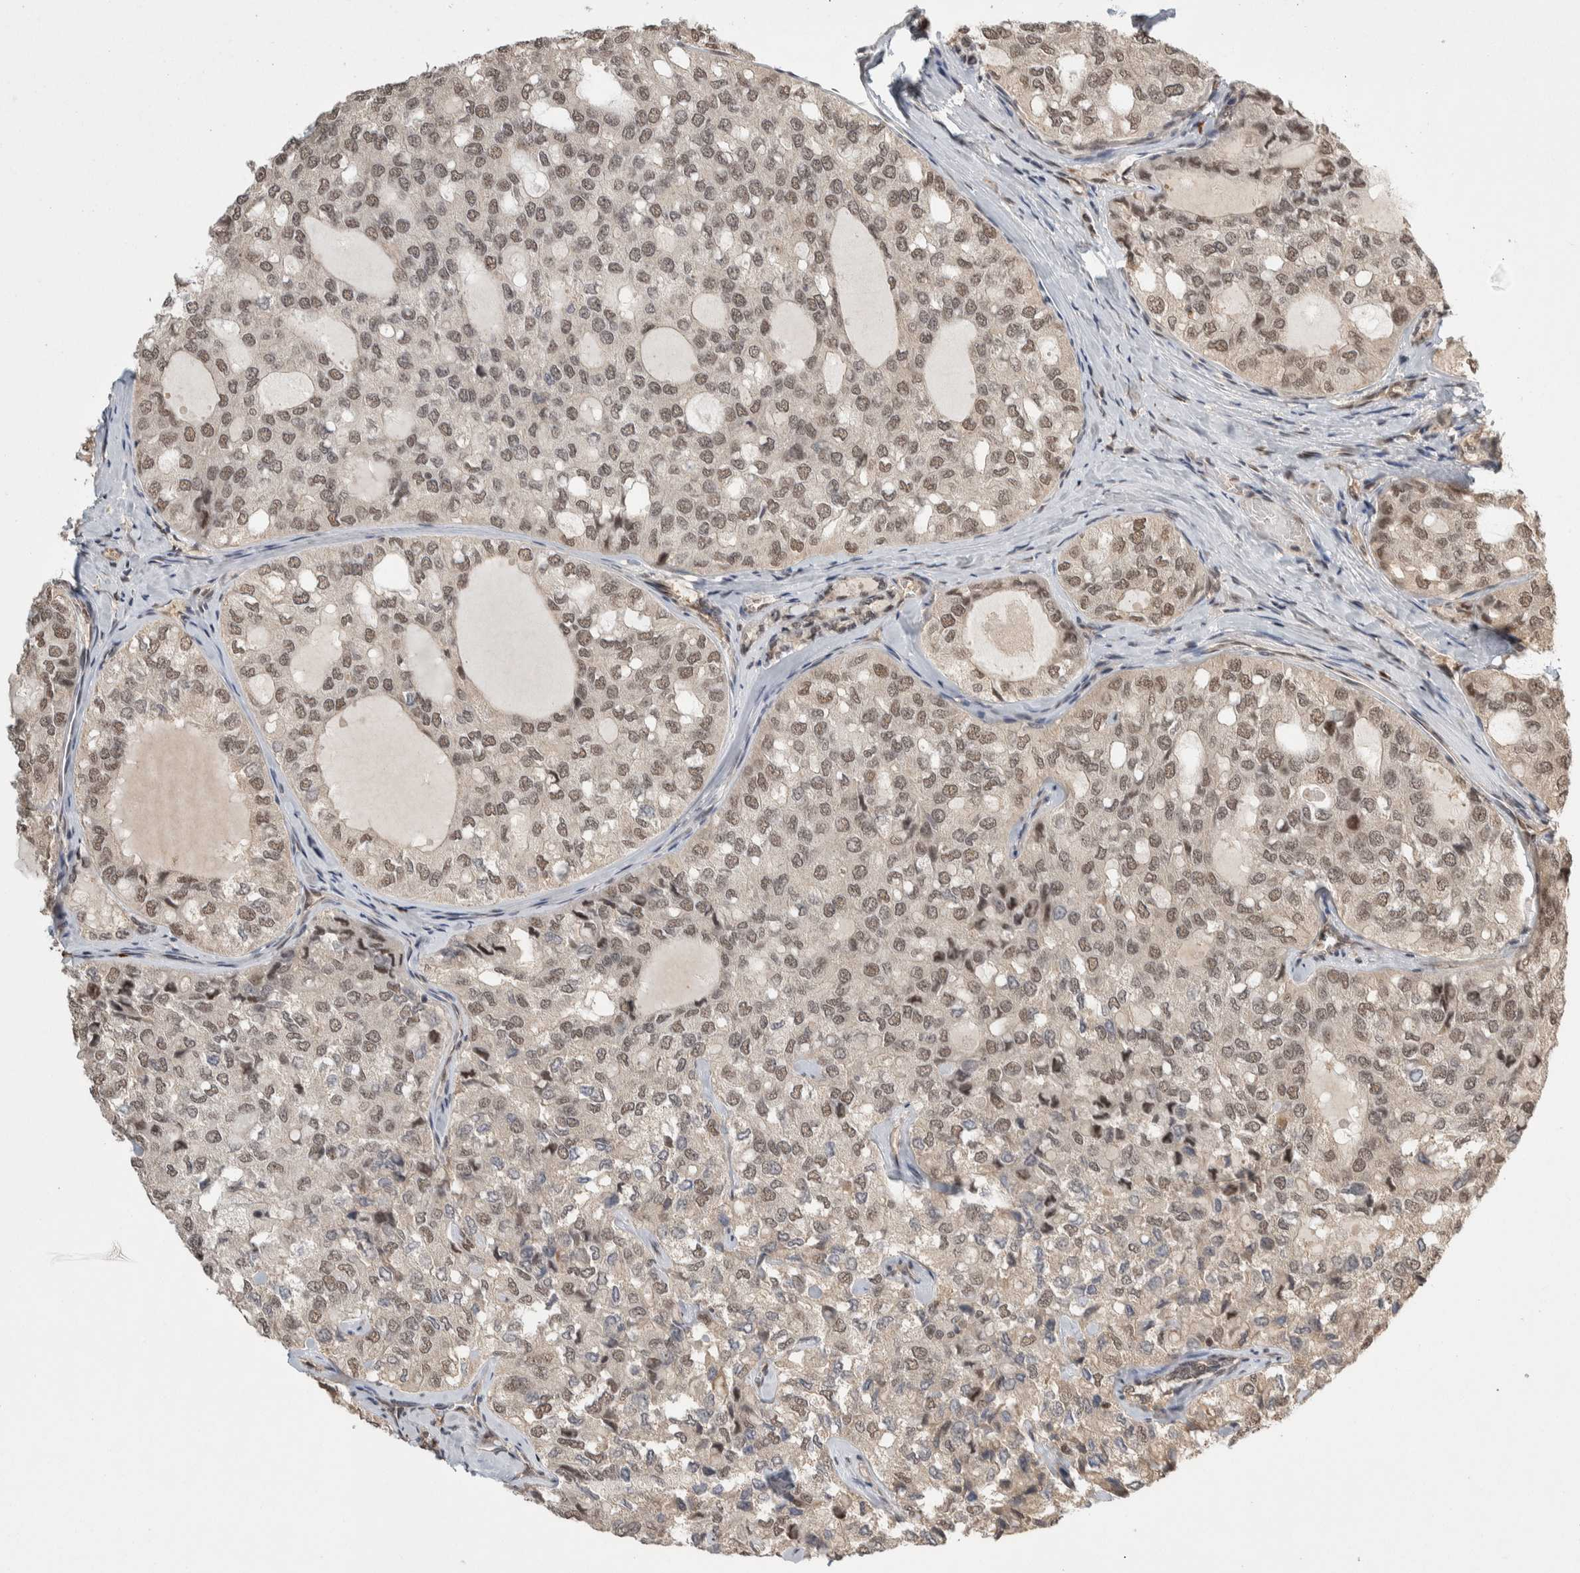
{"staining": {"intensity": "weak", "quantity": ">75%", "location": "nuclear"}, "tissue": "thyroid cancer", "cell_type": "Tumor cells", "image_type": "cancer", "snomed": [{"axis": "morphology", "description": "Follicular adenoma carcinoma, NOS"}, {"axis": "topography", "description": "Thyroid gland"}], "caption": "Follicular adenoma carcinoma (thyroid) stained with a protein marker reveals weak staining in tumor cells.", "gene": "ZNF592", "patient": {"sex": "male", "age": 75}}